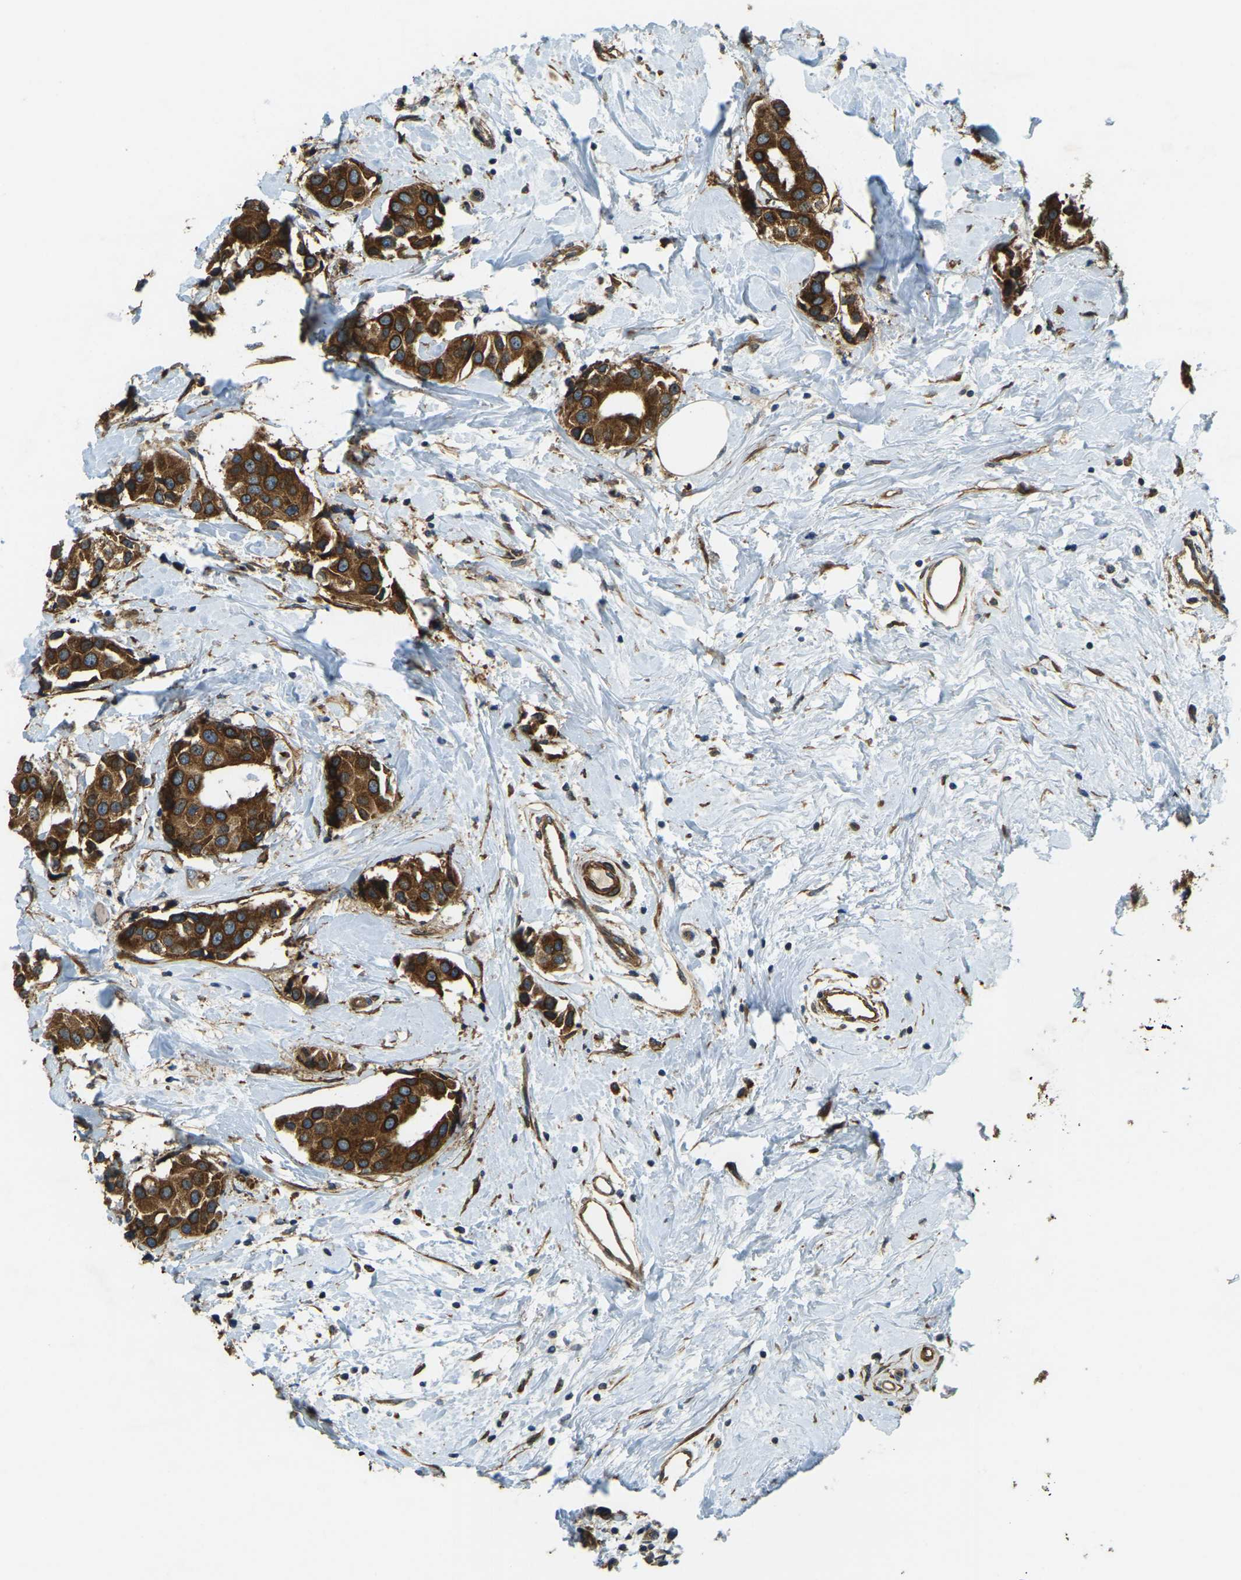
{"staining": {"intensity": "strong", "quantity": ">75%", "location": "cytoplasmic/membranous"}, "tissue": "breast cancer", "cell_type": "Tumor cells", "image_type": "cancer", "snomed": [{"axis": "morphology", "description": "Normal tissue, NOS"}, {"axis": "morphology", "description": "Duct carcinoma"}, {"axis": "topography", "description": "Breast"}], "caption": "Protein expression analysis of human breast infiltrating ductal carcinoma reveals strong cytoplasmic/membranous staining in approximately >75% of tumor cells. Immunohistochemistry stains the protein of interest in brown and the nuclei are stained blue.", "gene": "ERGIC1", "patient": {"sex": "female", "age": 39}}